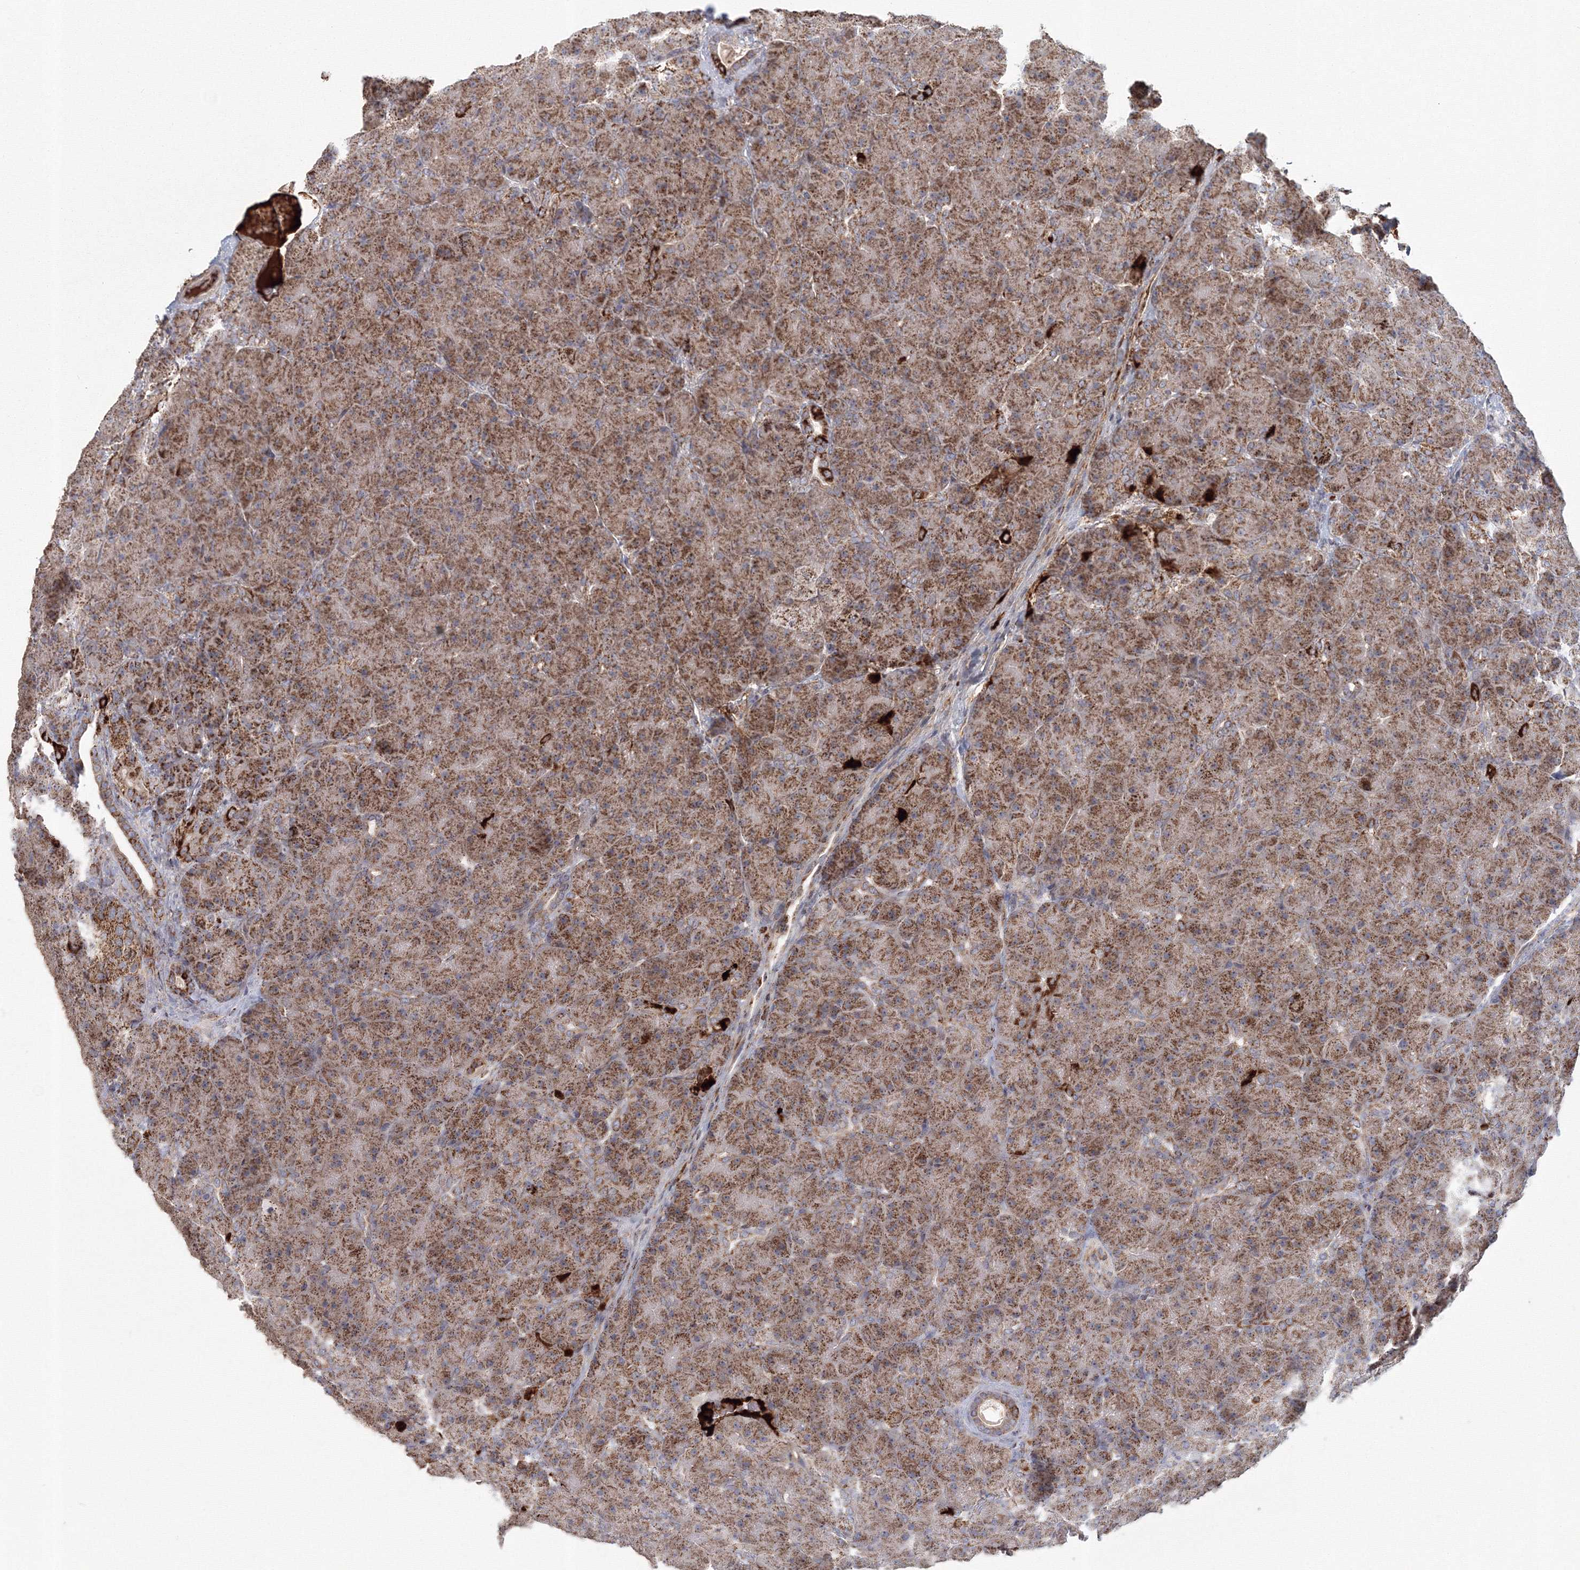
{"staining": {"intensity": "strong", "quantity": ">75%", "location": "cytoplasmic/membranous"}, "tissue": "pancreas", "cell_type": "Exocrine glandular cells", "image_type": "normal", "snomed": [{"axis": "morphology", "description": "Normal tissue, NOS"}, {"axis": "topography", "description": "Pancreas"}], "caption": "Immunohistochemistry (IHC) micrograph of normal pancreas: pancreas stained using immunohistochemistry demonstrates high levels of strong protein expression localized specifically in the cytoplasmic/membranous of exocrine glandular cells, appearing as a cytoplasmic/membranous brown color.", "gene": "GRPEL1", "patient": {"sex": "male", "age": 66}}